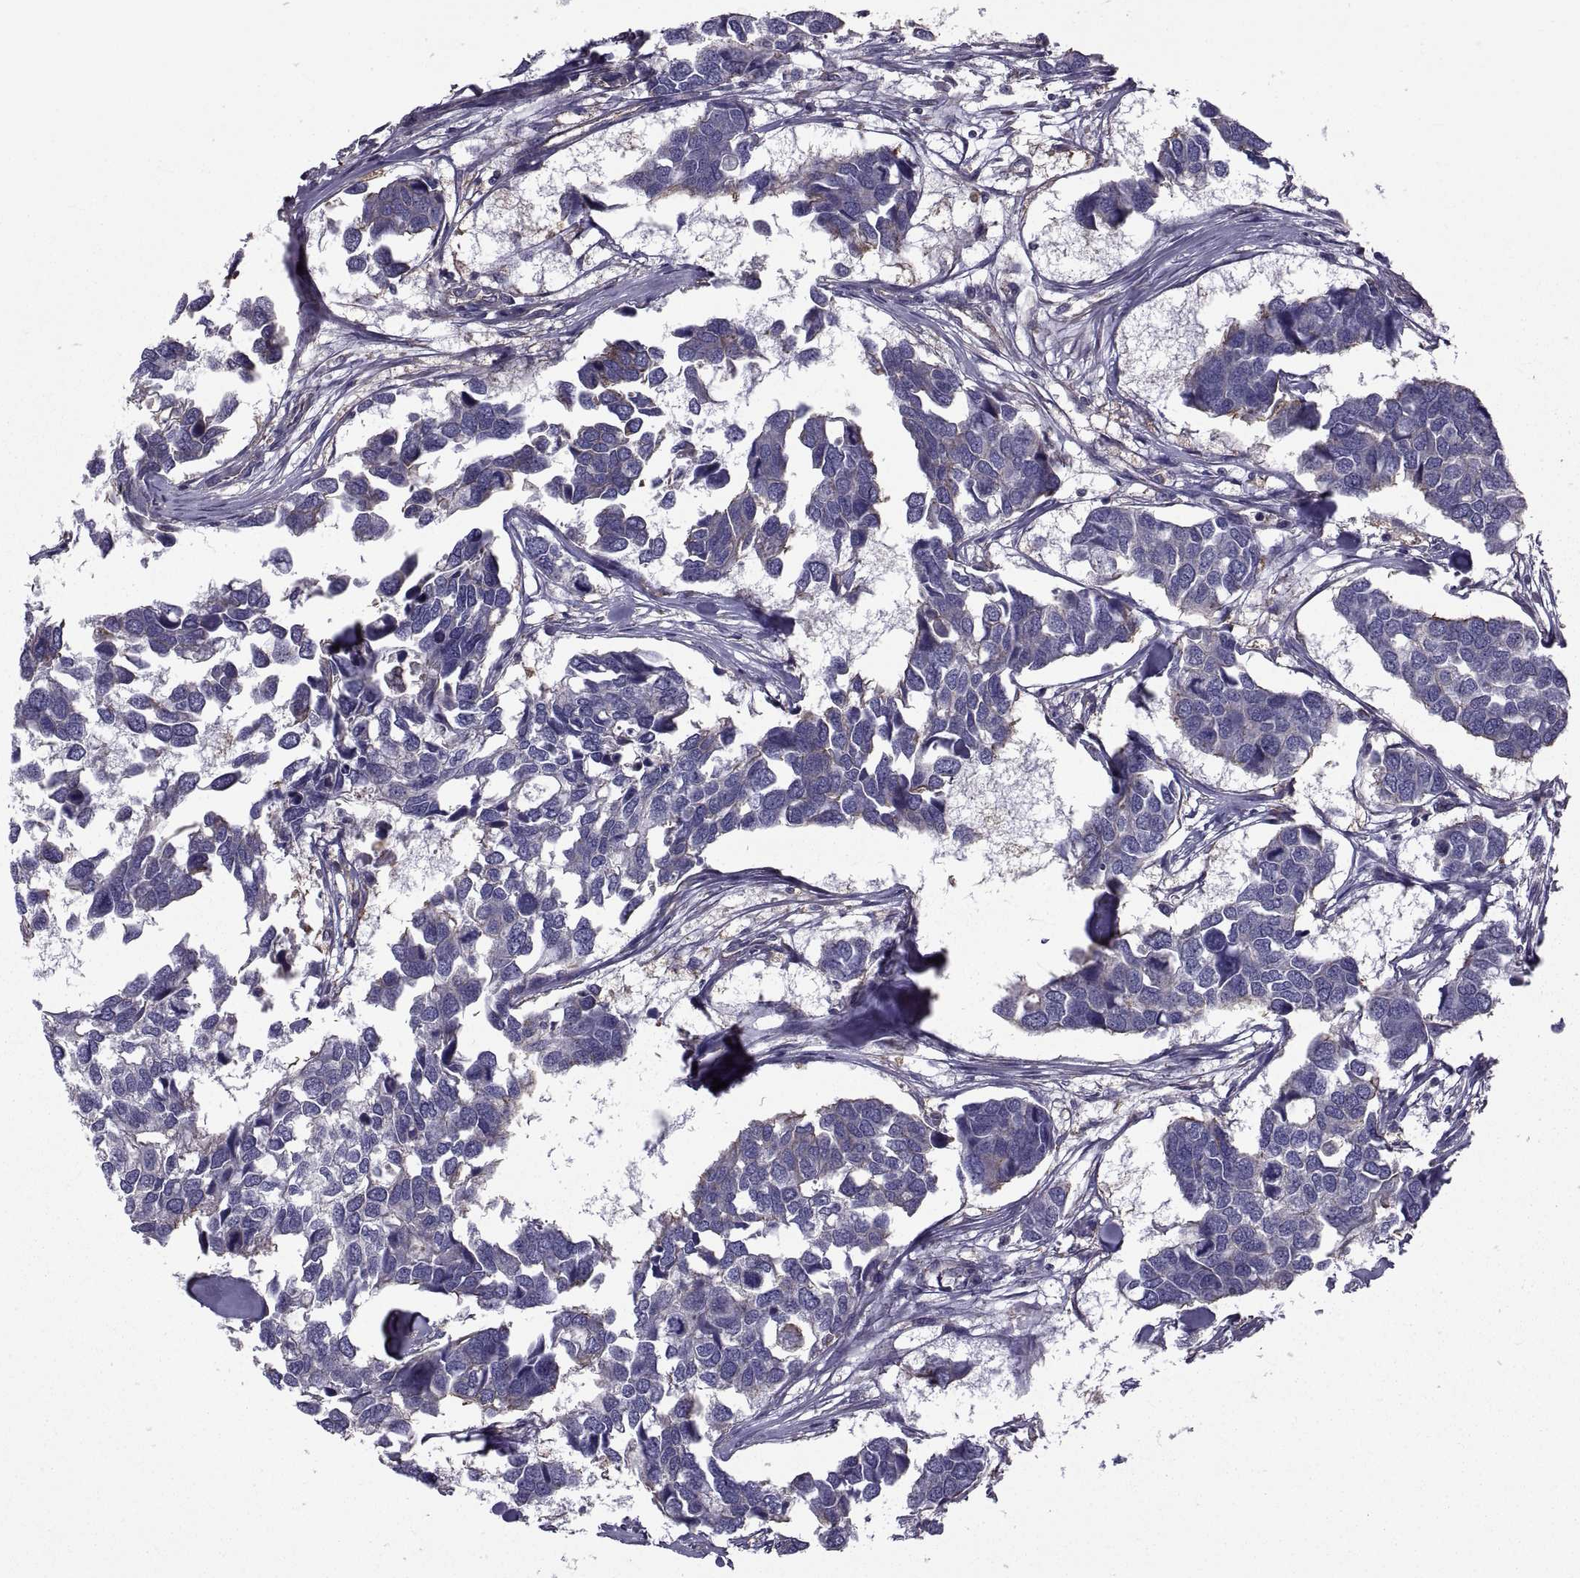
{"staining": {"intensity": "negative", "quantity": "none", "location": "none"}, "tissue": "breast cancer", "cell_type": "Tumor cells", "image_type": "cancer", "snomed": [{"axis": "morphology", "description": "Duct carcinoma"}, {"axis": "topography", "description": "Breast"}], "caption": "Protein analysis of breast invasive ductal carcinoma displays no significant expression in tumor cells. The staining is performed using DAB brown chromogen with nuclei counter-stained in using hematoxylin.", "gene": "MYH9", "patient": {"sex": "female", "age": 83}}